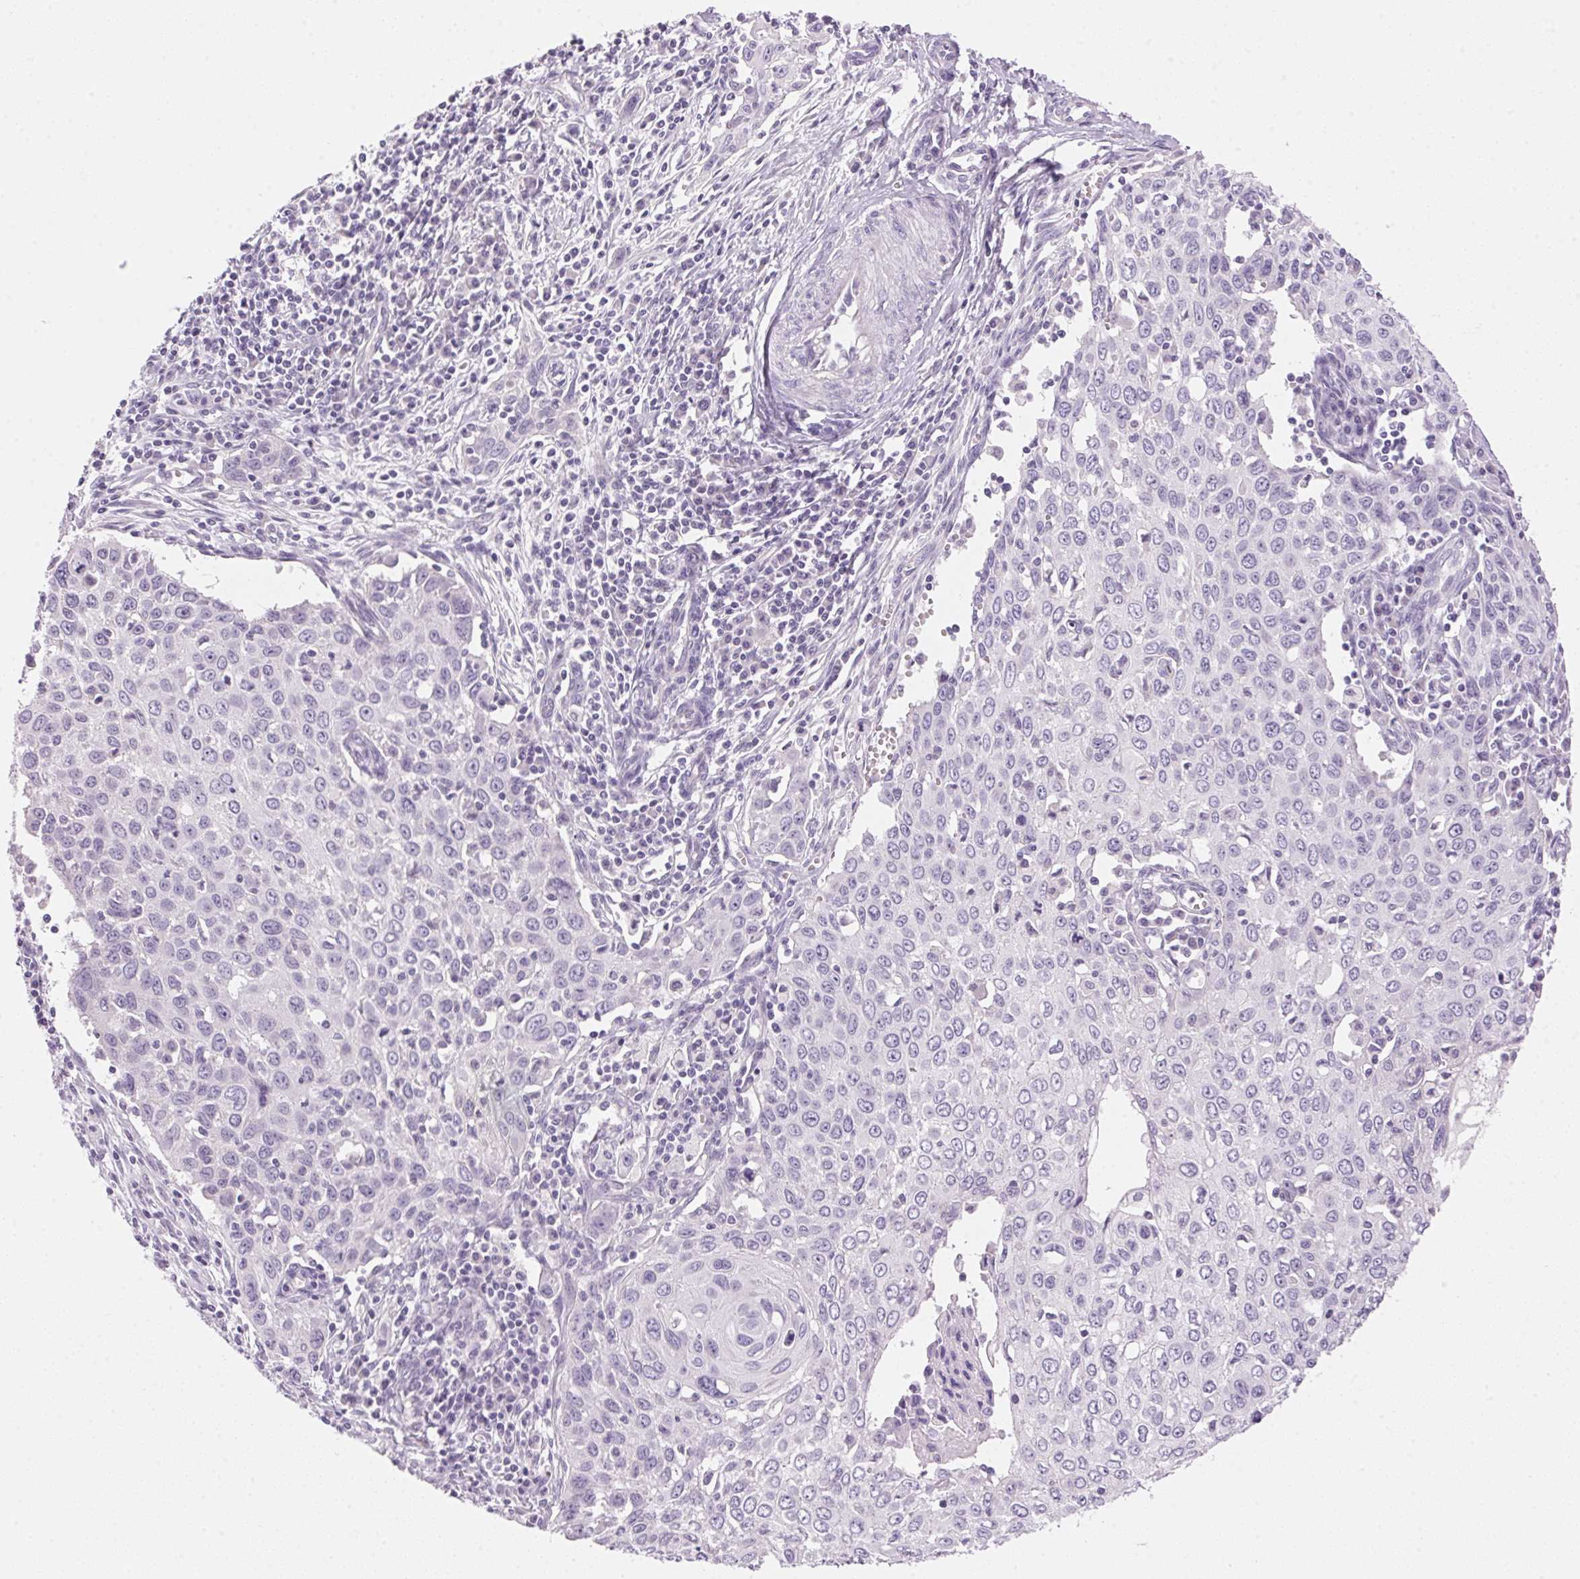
{"staining": {"intensity": "negative", "quantity": "none", "location": "none"}, "tissue": "cervical cancer", "cell_type": "Tumor cells", "image_type": "cancer", "snomed": [{"axis": "morphology", "description": "Squamous cell carcinoma, NOS"}, {"axis": "topography", "description": "Cervix"}], "caption": "Tumor cells show no significant positivity in squamous cell carcinoma (cervical).", "gene": "HSD17B2", "patient": {"sex": "female", "age": 38}}